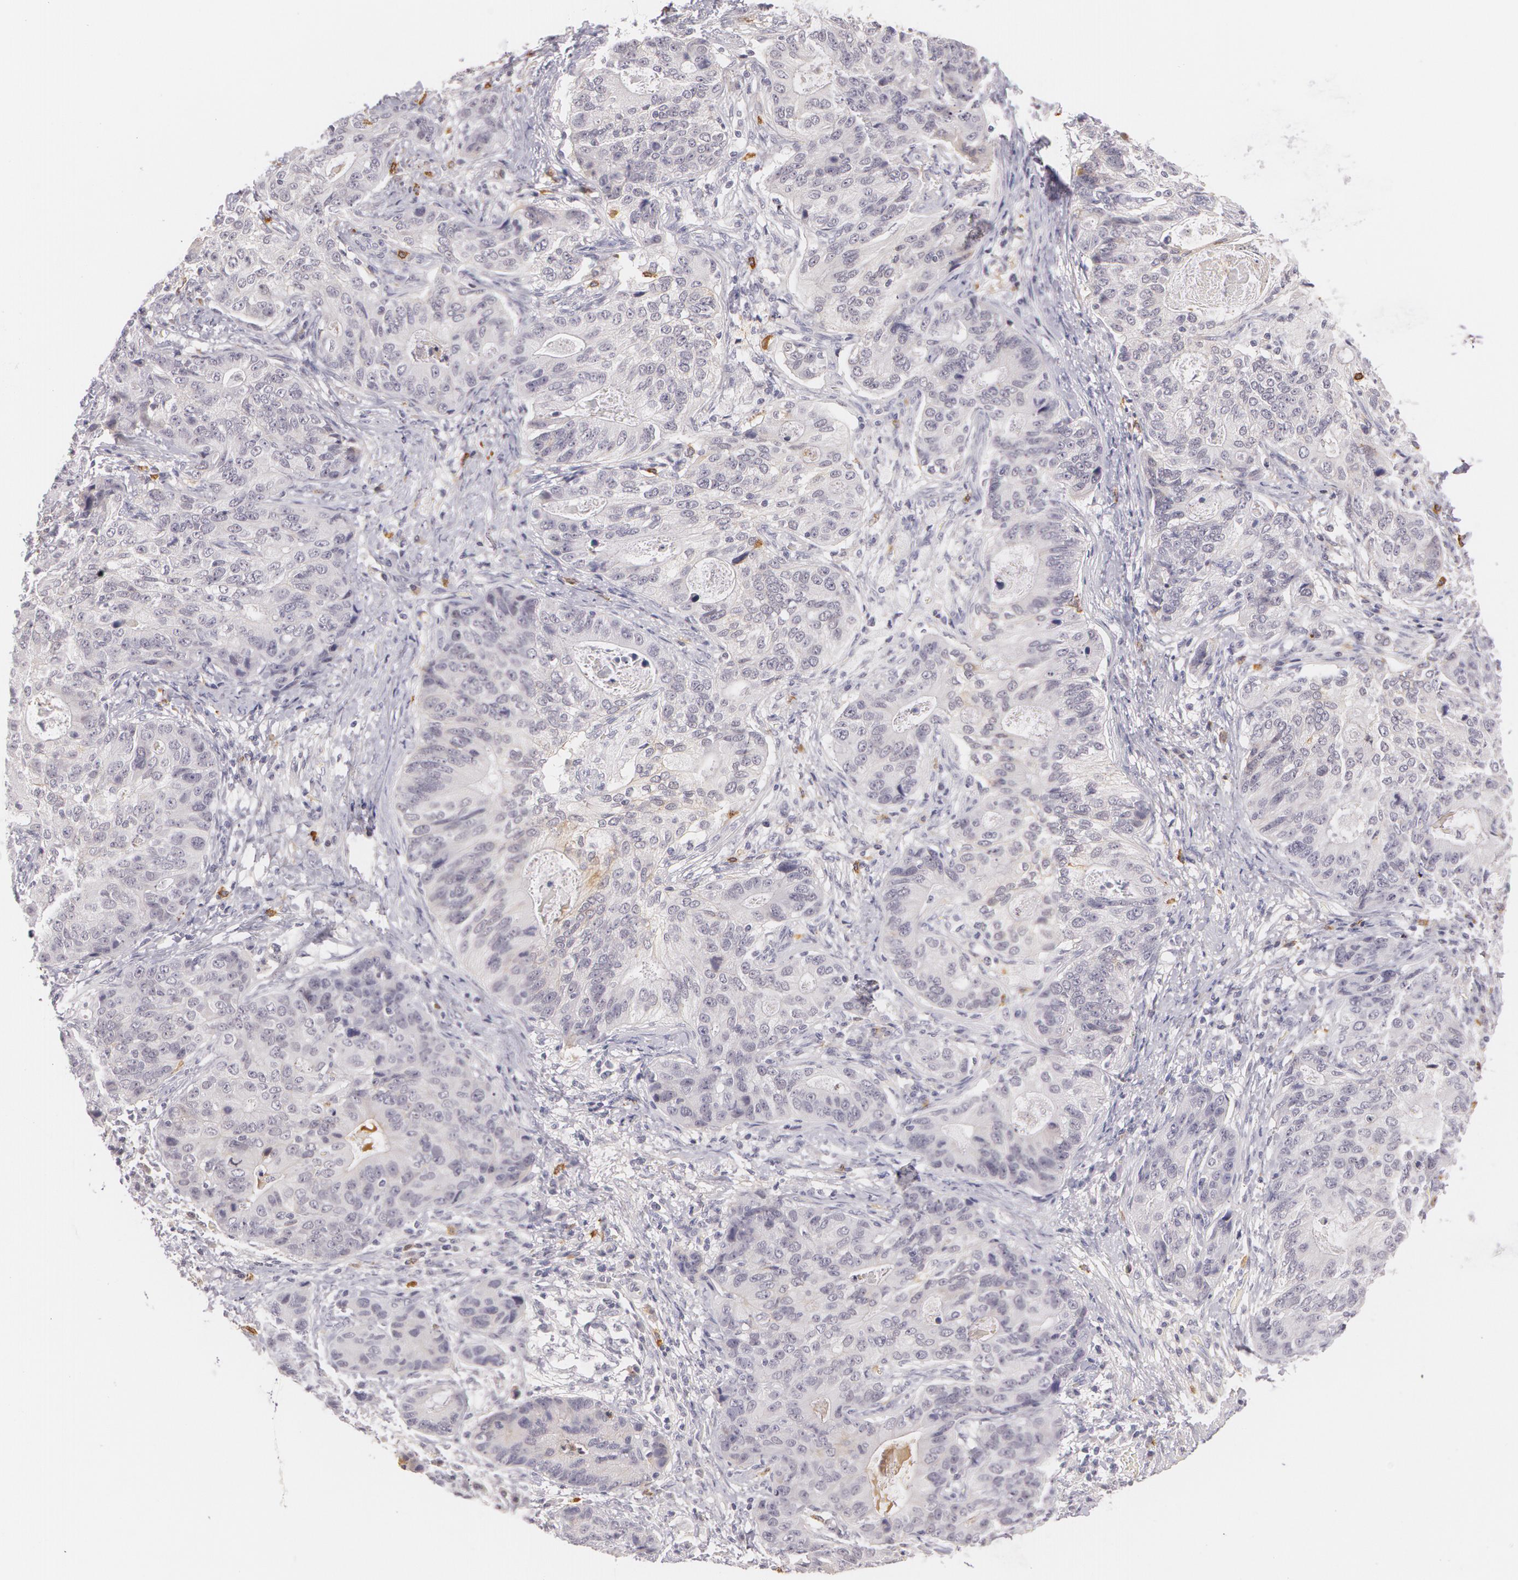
{"staining": {"intensity": "negative", "quantity": "none", "location": "none"}, "tissue": "stomach cancer", "cell_type": "Tumor cells", "image_type": "cancer", "snomed": [{"axis": "morphology", "description": "Adenocarcinoma, NOS"}, {"axis": "topography", "description": "Esophagus"}, {"axis": "topography", "description": "Stomach"}], "caption": "IHC histopathology image of neoplastic tissue: stomach cancer (adenocarcinoma) stained with DAB demonstrates no significant protein expression in tumor cells.", "gene": "LBP", "patient": {"sex": "male", "age": 74}}